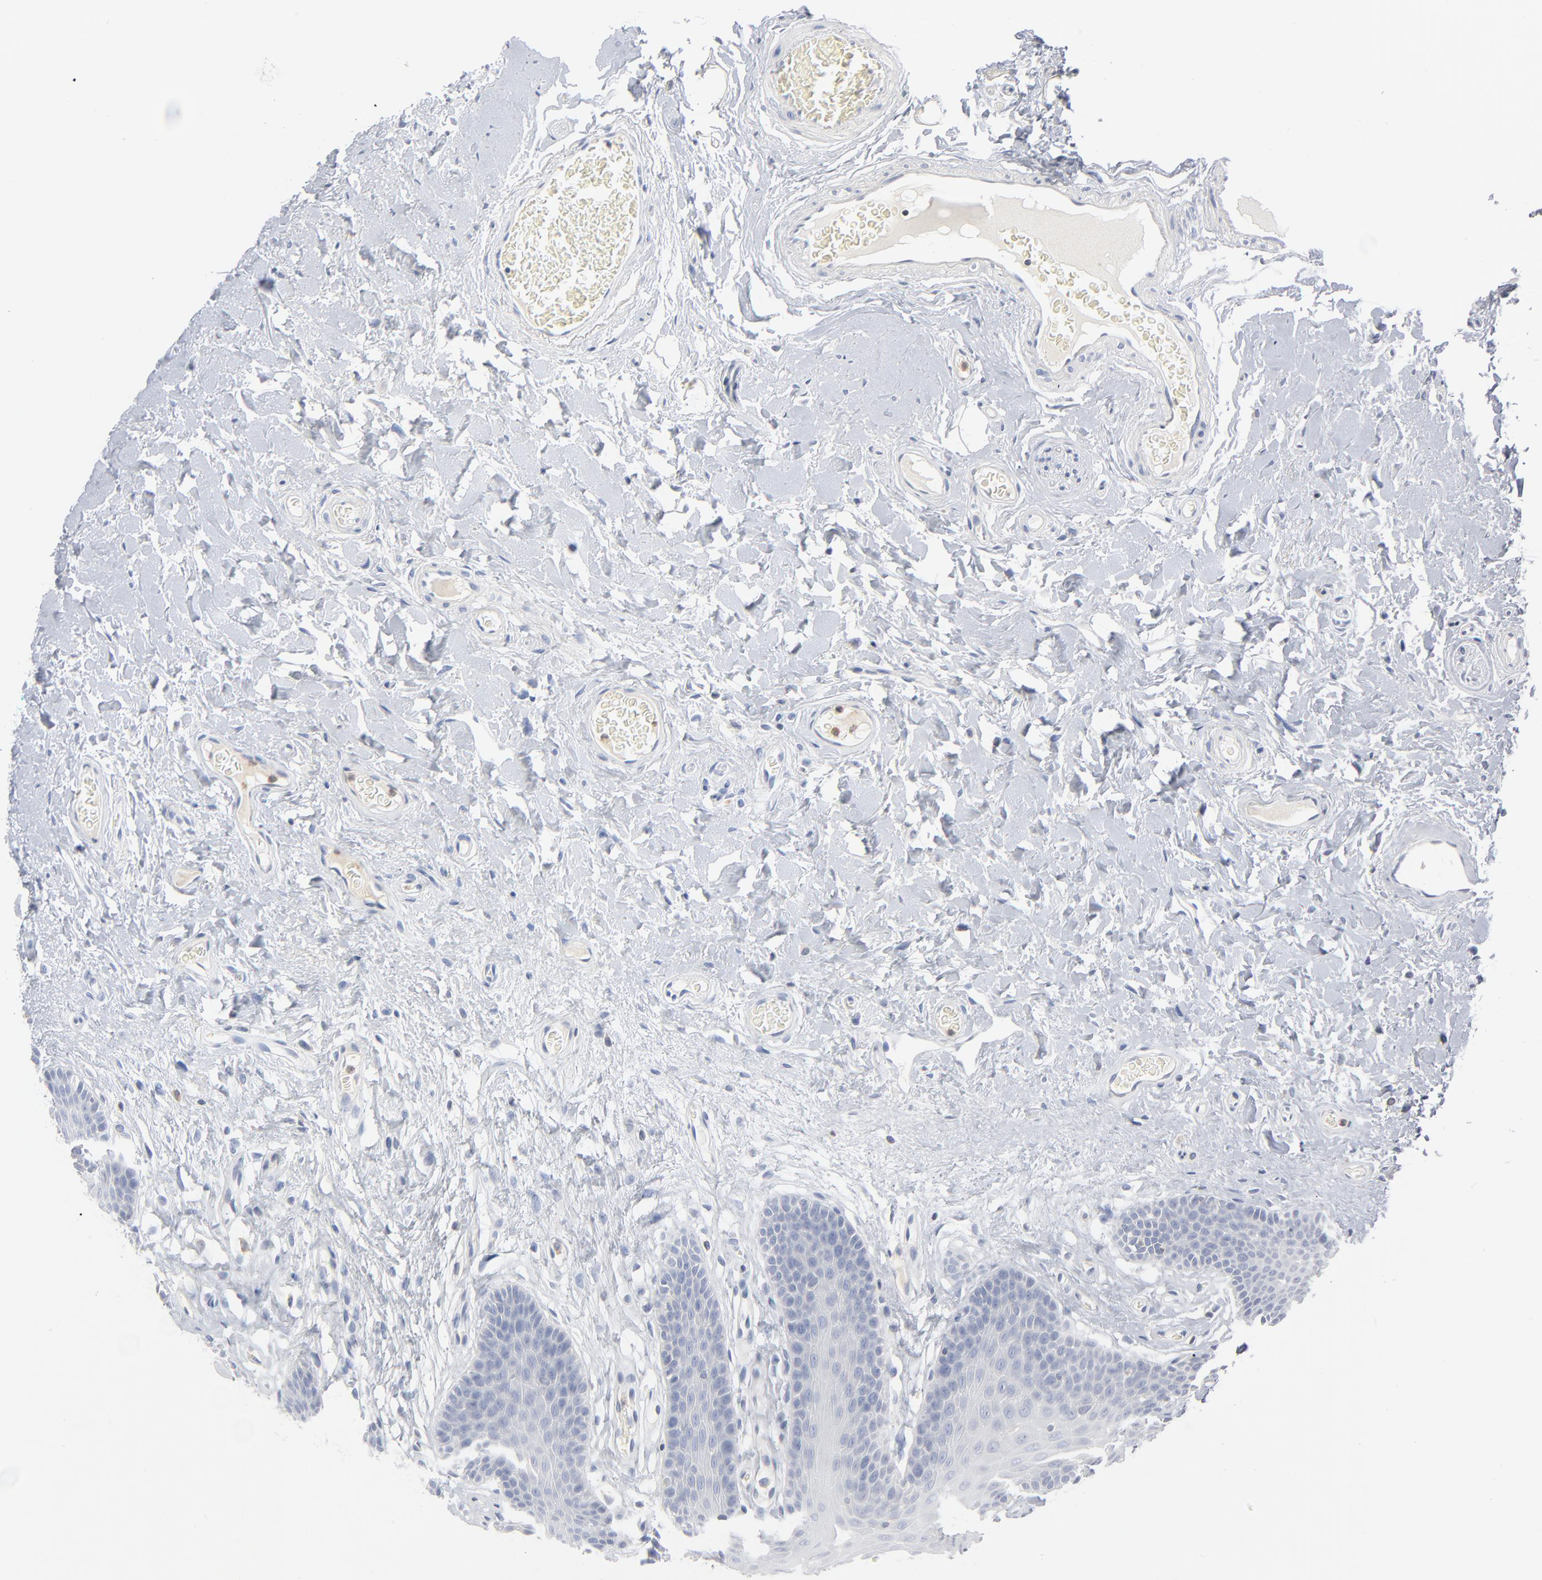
{"staining": {"intensity": "negative", "quantity": "none", "location": "none"}, "tissue": "oral mucosa", "cell_type": "Squamous epithelial cells", "image_type": "normal", "snomed": [{"axis": "morphology", "description": "Normal tissue, NOS"}, {"axis": "morphology", "description": "Squamous cell carcinoma, NOS"}, {"axis": "topography", "description": "Skeletal muscle"}, {"axis": "topography", "description": "Oral tissue"}, {"axis": "topography", "description": "Head-Neck"}], "caption": "Squamous epithelial cells are negative for brown protein staining in unremarkable oral mucosa. (Immunohistochemistry (ihc), brightfield microscopy, high magnification).", "gene": "PTK2B", "patient": {"sex": "male", "age": 71}}